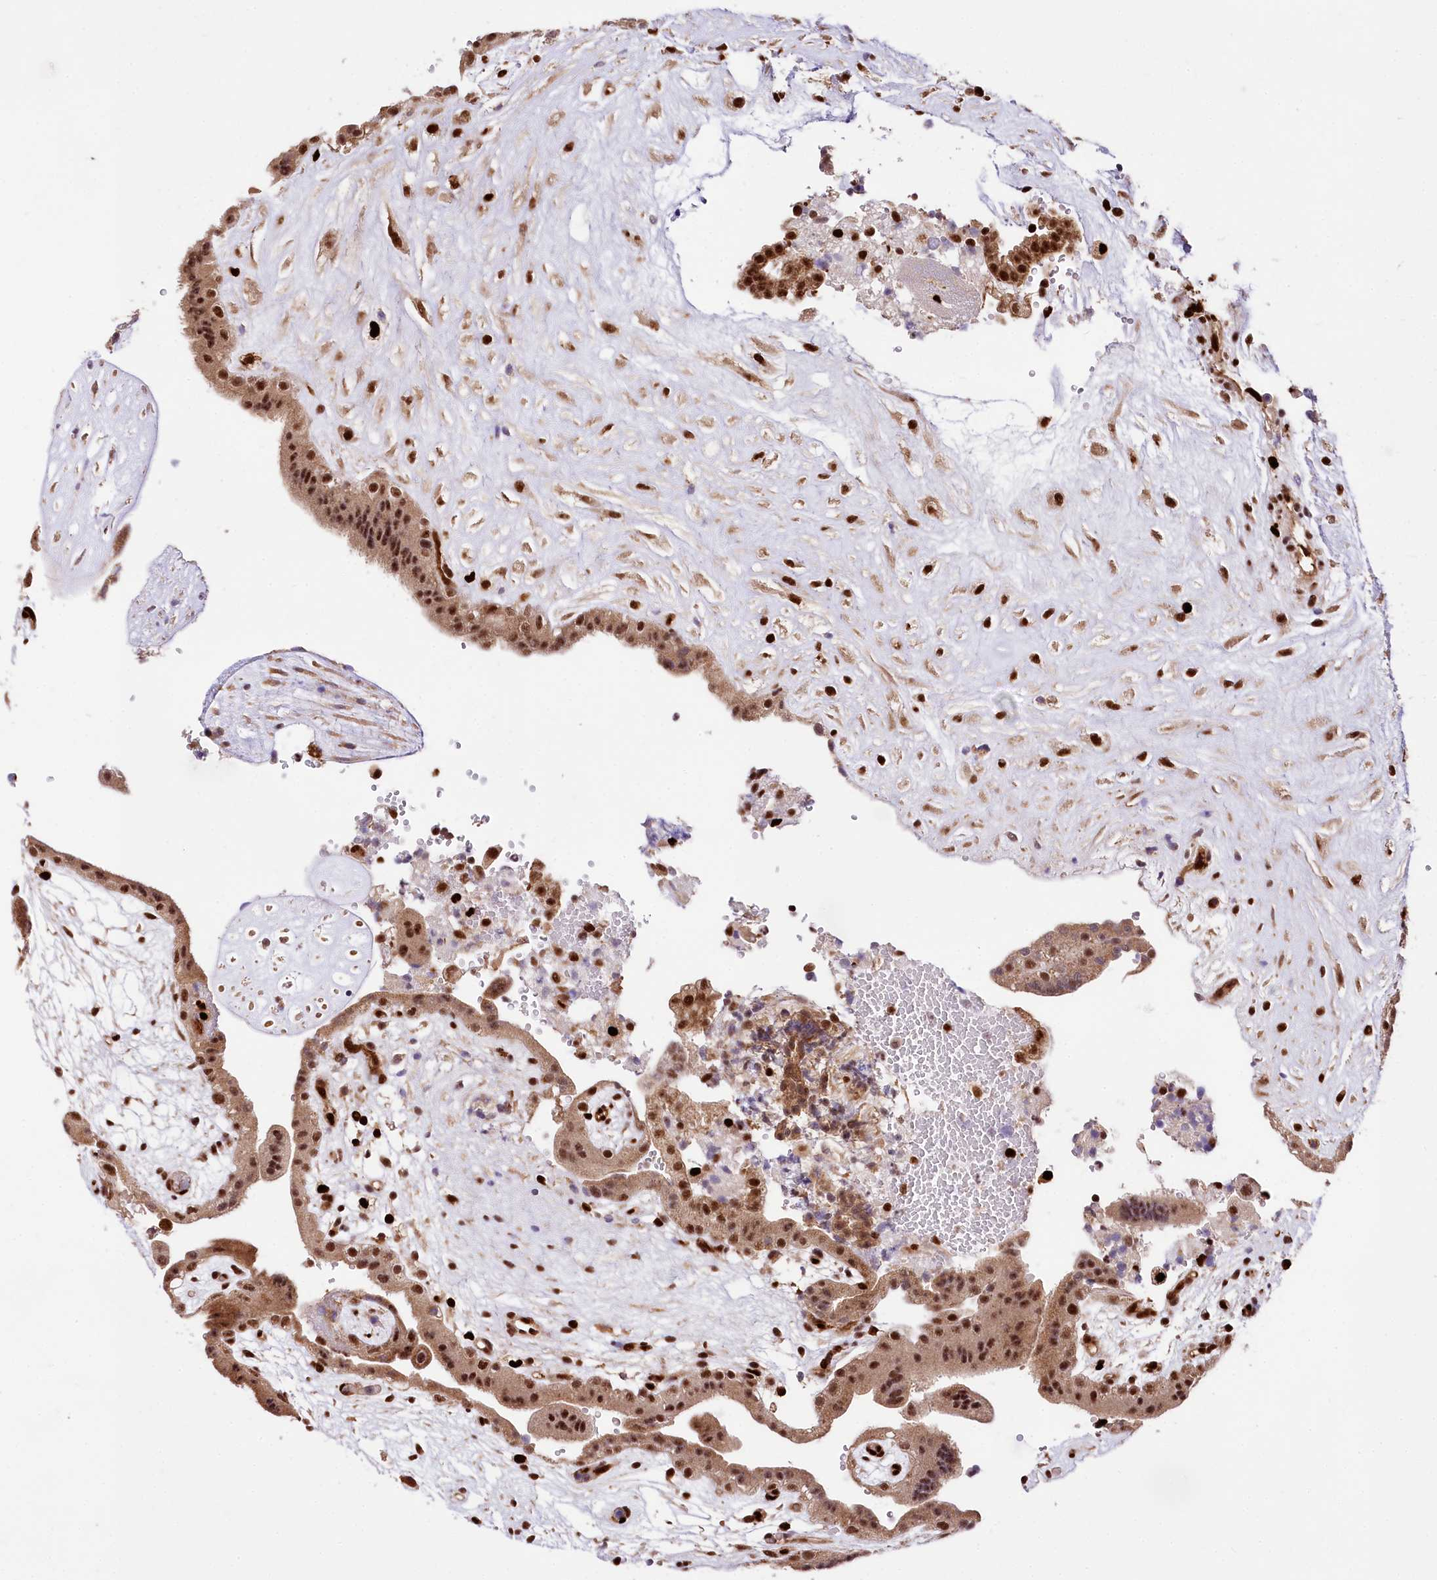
{"staining": {"intensity": "strong", "quantity": ">75%", "location": "cytoplasmic/membranous,nuclear"}, "tissue": "placenta", "cell_type": "Decidual cells", "image_type": "normal", "snomed": [{"axis": "morphology", "description": "Normal tissue, NOS"}, {"axis": "topography", "description": "Placenta"}], "caption": "Immunohistochemistry histopathology image of benign human placenta stained for a protein (brown), which reveals high levels of strong cytoplasmic/membranous,nuclear staining in approximately >75% of decidual cells.", "gene": "FIGN", "patient": {"sex": "female", "age": 18}}